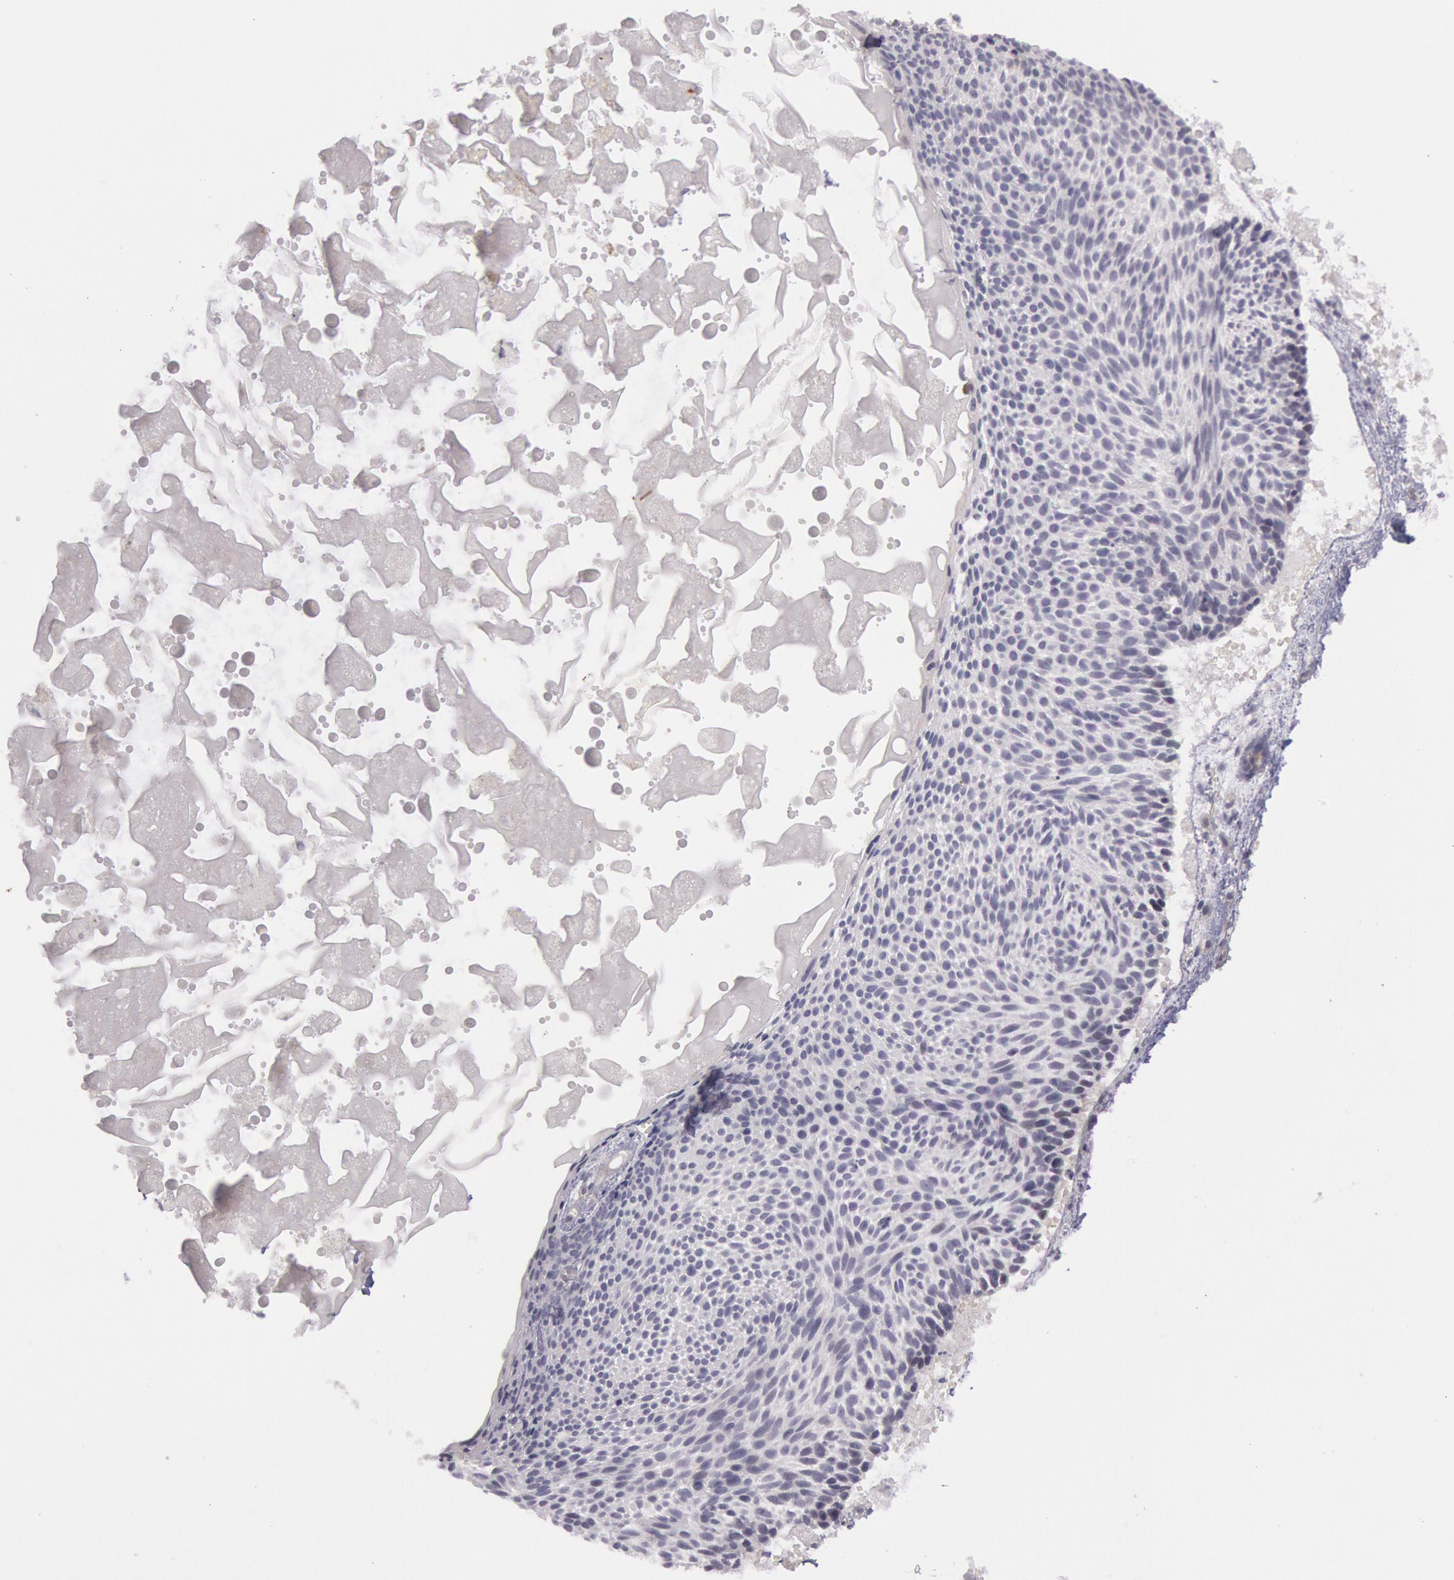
{"staining": {"intensity": "negative", "quantity": "none", "location": "none"}, "tissue": "skin cancer", "cell_type": "Tumor cells", "image_type": "cancer", "snomed": [{"axis": "morphology", "description": "Basal cell carcinoma"}, {"axis": "topography", "description": "Skin"}], "caption": "Immunohistochemistry (IHC) of human basal cell carcinoma (skin) reveals no staining in tumor cells. (Stains: DAB IHC with hematoxylin counter stain, Microscopy: brightfield microscopy at high magnification).", "gene": "TRIB2", "patient": {"sex": "male", "age": 84}}